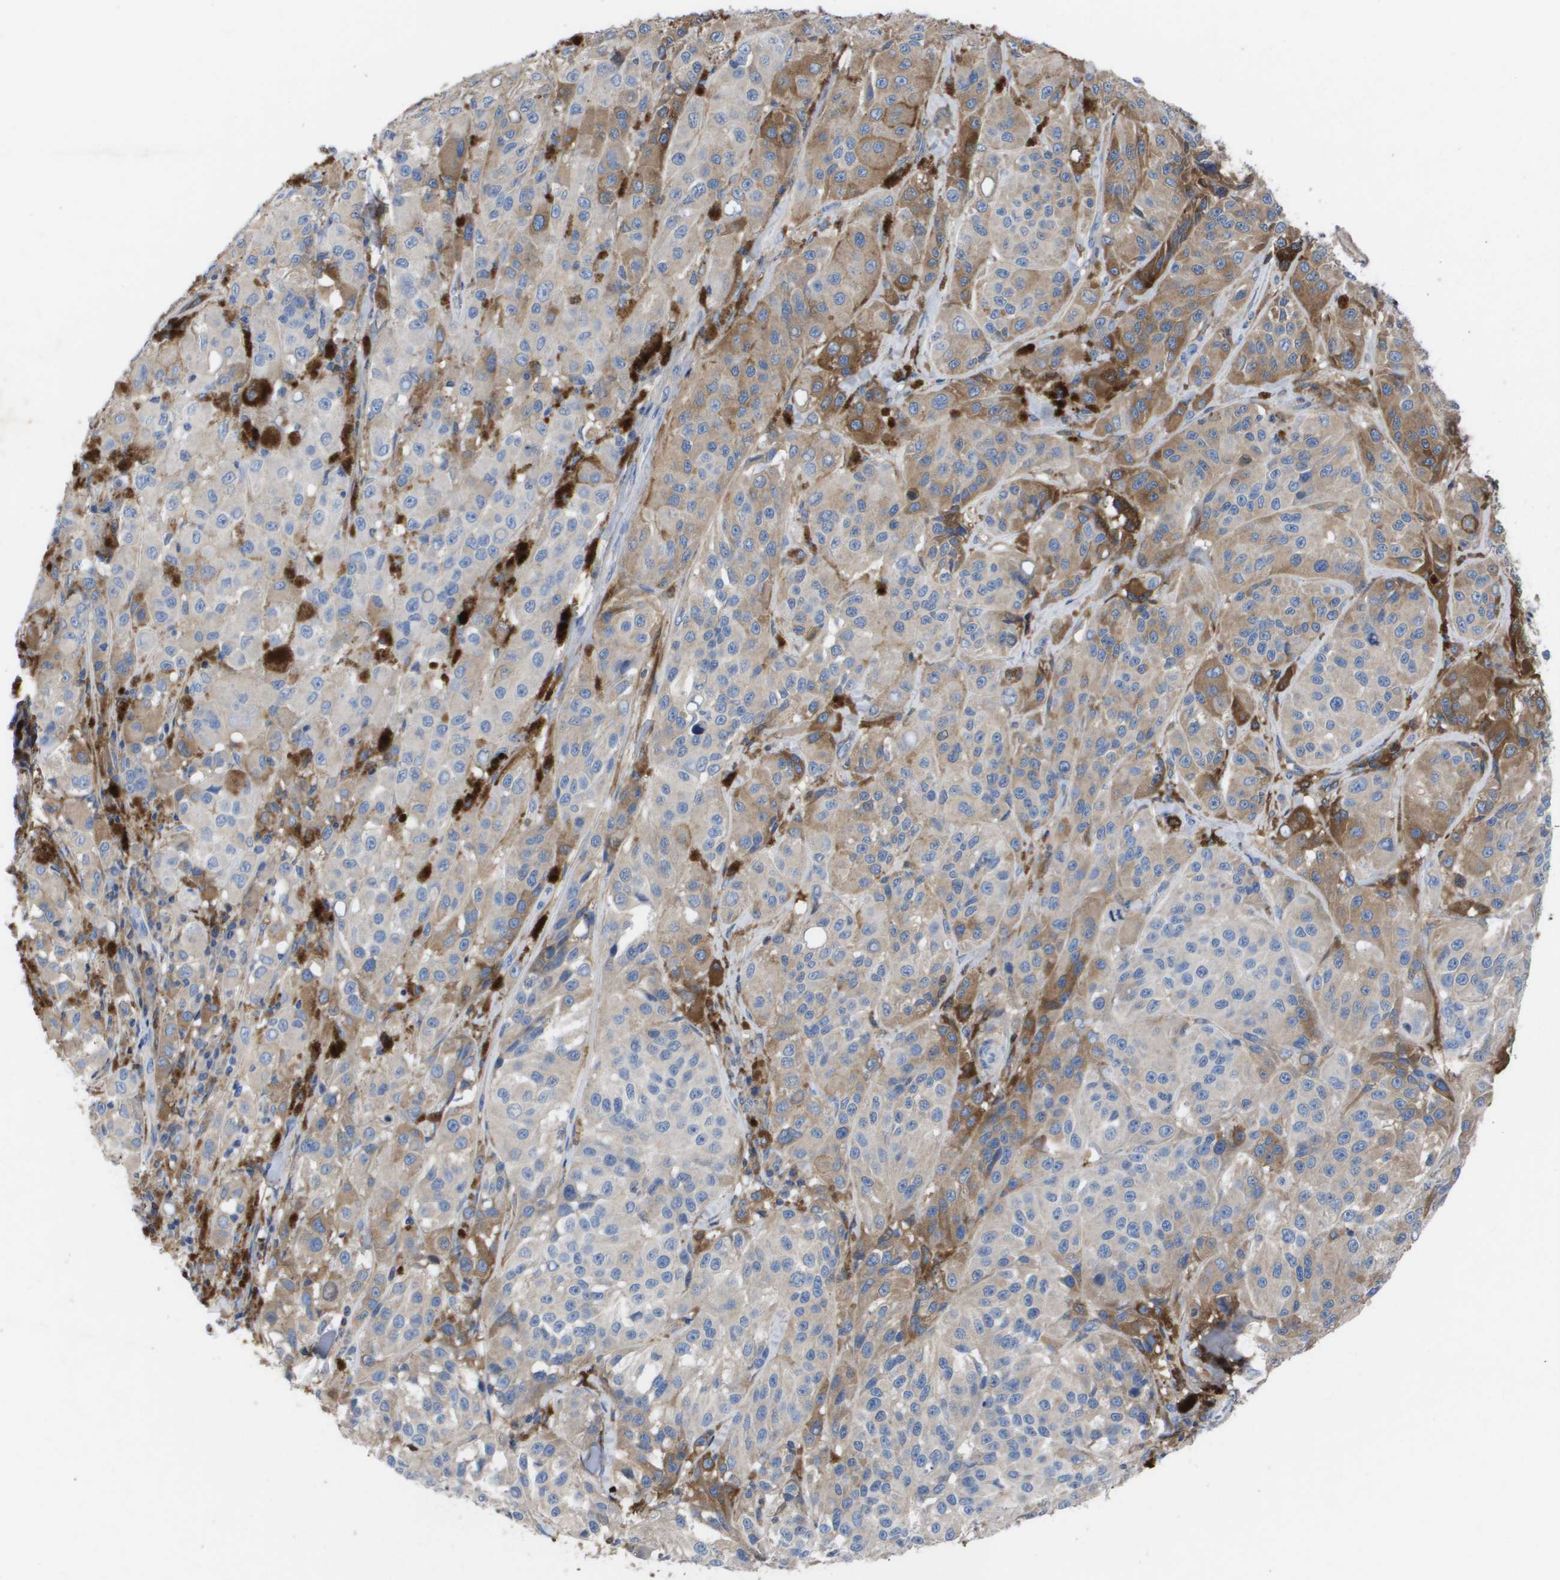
{"staining": {"intensity": "moderate", "quantity": "<25%", "location": "cytoplasmic/membranous"}, "tissue": "melanoma", "cell_type": "Tumor cells", "image_type": "cancer", "snomed": [{"axis": "morphology", "description": "Malignant melanoma, NOS"}, {"axis": "topography", "description": "Skin"}], "caption": "An image of melanoma stained for a protein demonstrates moderate cytoplasmic/membranous brown staining in tumor cells.", "gene": "SERPINA6", "patient": {"sex": "male", "age": 84}}